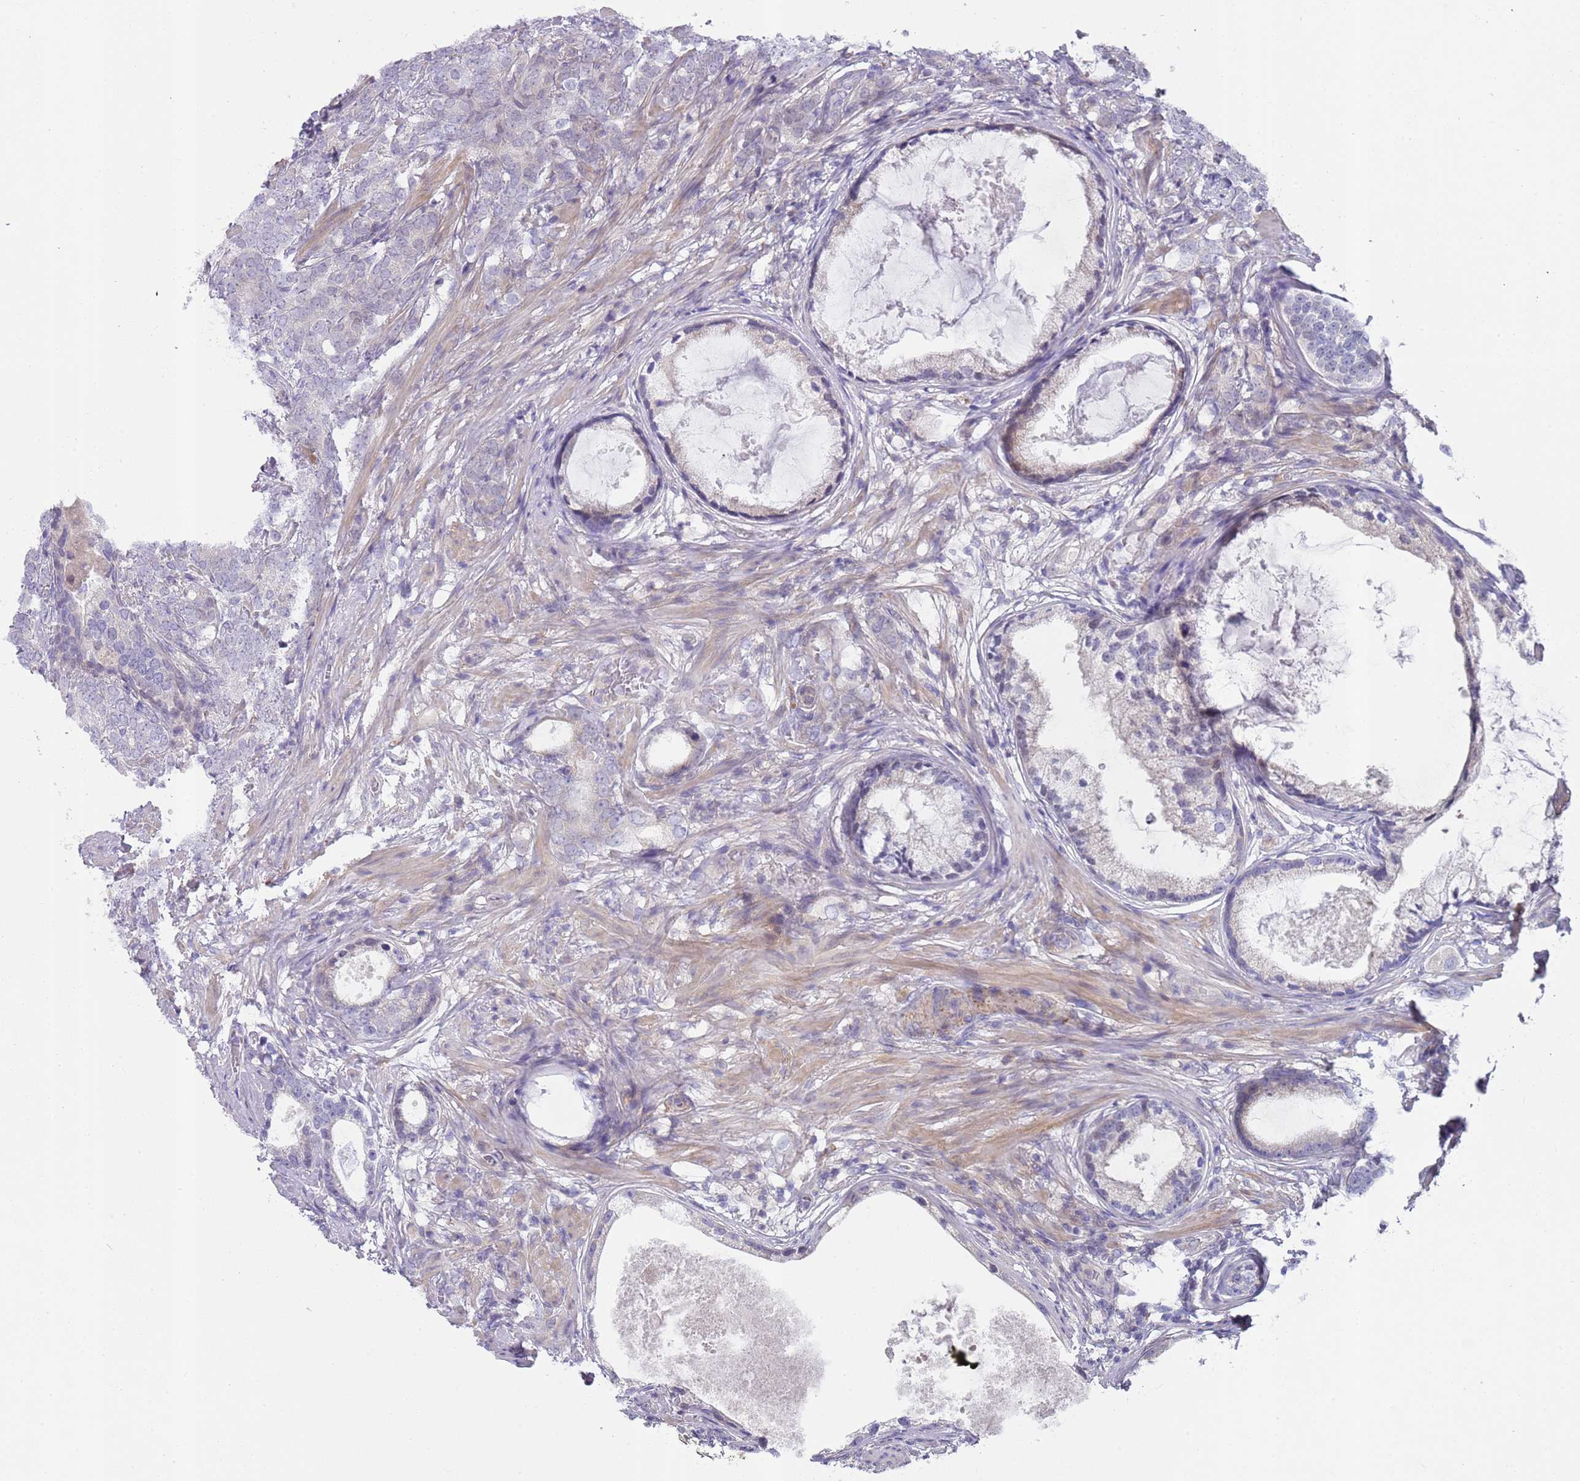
{"staining": {"intensity": "negative", "quantity": "none", "location": "none"}, "tissue": "prostate cancer", "cell_type": "Tumor cells", "image_type": "cancer", "snomed": [{"axis": "morphology", "description": "Adenocarcinoma, Low grade"}, {"axis": "topography", "description": "Prostate"}], "caption": "Prostate adenocarcinoma (low-grade) was stained to show a protein in brown. There is no significant positivity in tumor cells. (Brightfield microscopy of DAB immunohistochemistry (IHC) at high magnification).", "gene": "PRAC1", "patient": {"sex": "male", "age": 71}}